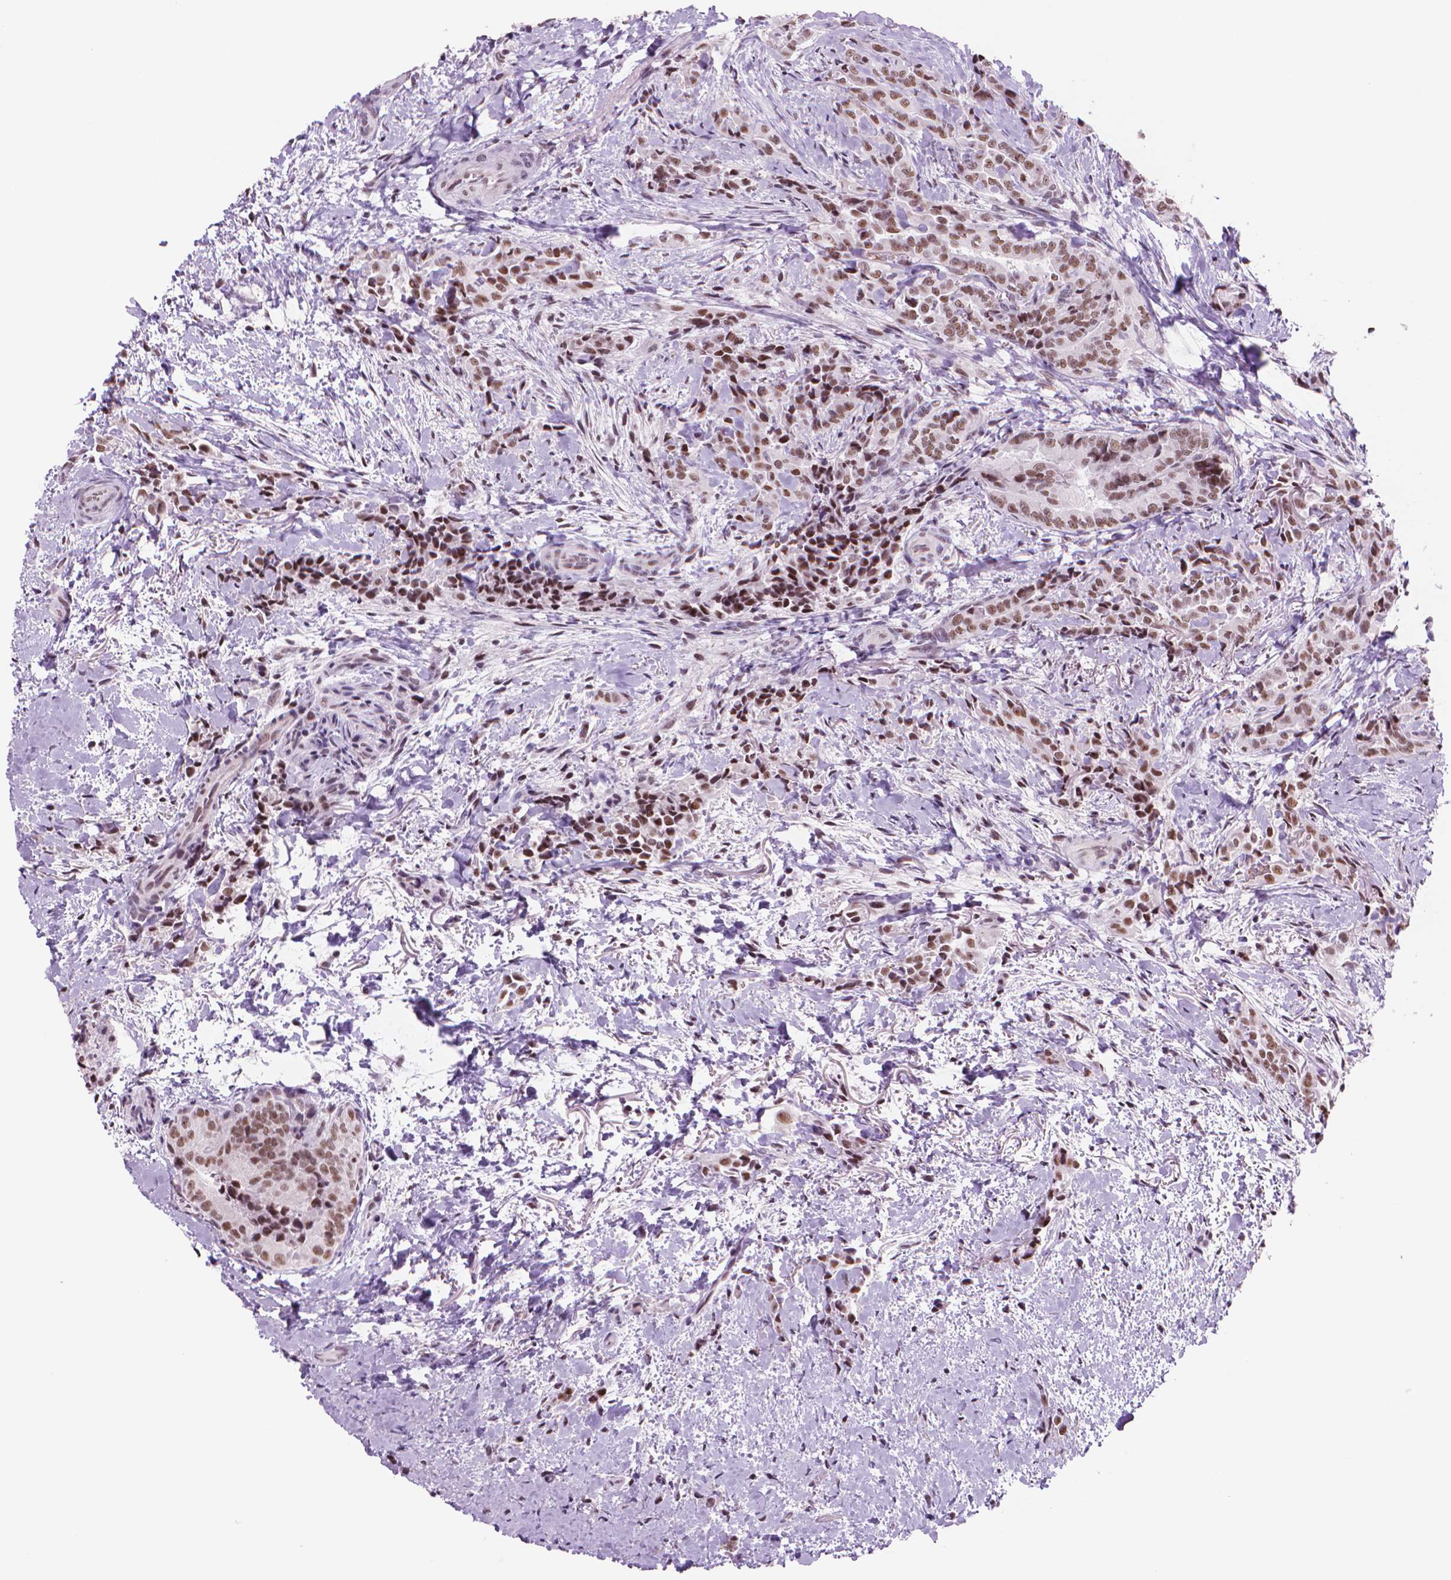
{"staining": {"intensity": "moderate", "quantity": ">75%", "location": "nuclear"}, "tissue": "thyroid cancer", "cell_type": "Tumor cells", "image_type": "cancer", "snomed": [{"axis": "morphology", "description": "Papillary adenocarcinoma, NOS"}, {"axis": "topography", "description": "Thyroid gland"}], "caption": "An immunohistochemistry histopathology image of neoplastic tissue is shown. Protein staining in brown labels moderate nuclear positivity in papillary adenocarcinoma (thyroid) within tumor cells.", "gene": "POLR3D", "patient": {"sex": "male", "age": 61}}